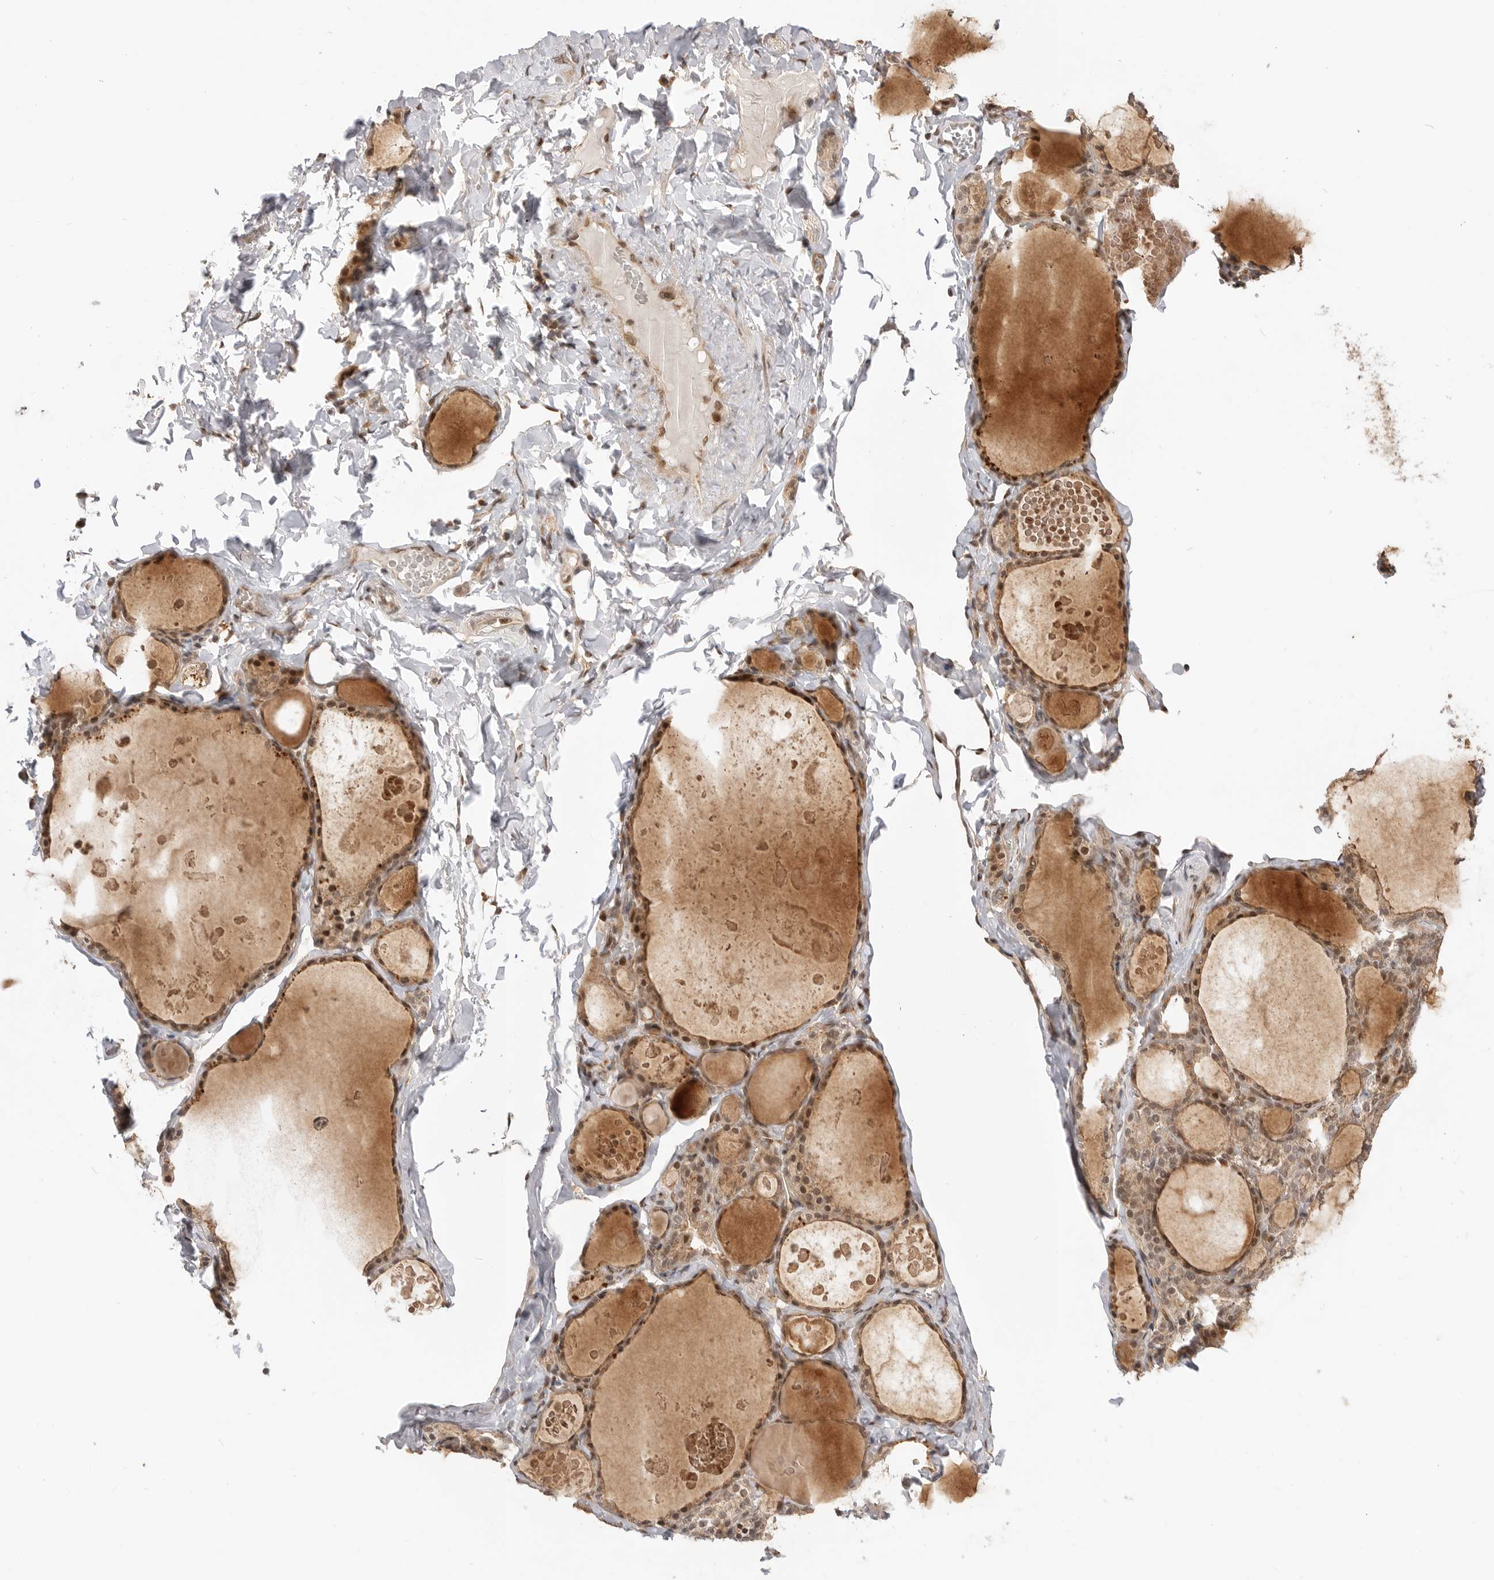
{"staining": {"intensity": "moderate", "quantity": ">75%", "location": "cytoplasmic/membranous"}, "tissue": "thyroid gland", "cell_type": "Glandular cells", "image_type": "normal", "snomed": [{"axis": "morphology", "description": "Normal tissue, NOS"}, {"axis": "topography", "description": "Thyroid gland"}], "caption": "The histopathology image exhibits staining of unremarkable thyroid gland, revealing moderate cytoplasmic/membranous protein positivity (brown color) within glandular cells.", "gene": "ALKAL1", "patient": {"sex": "male", "age": 56}}